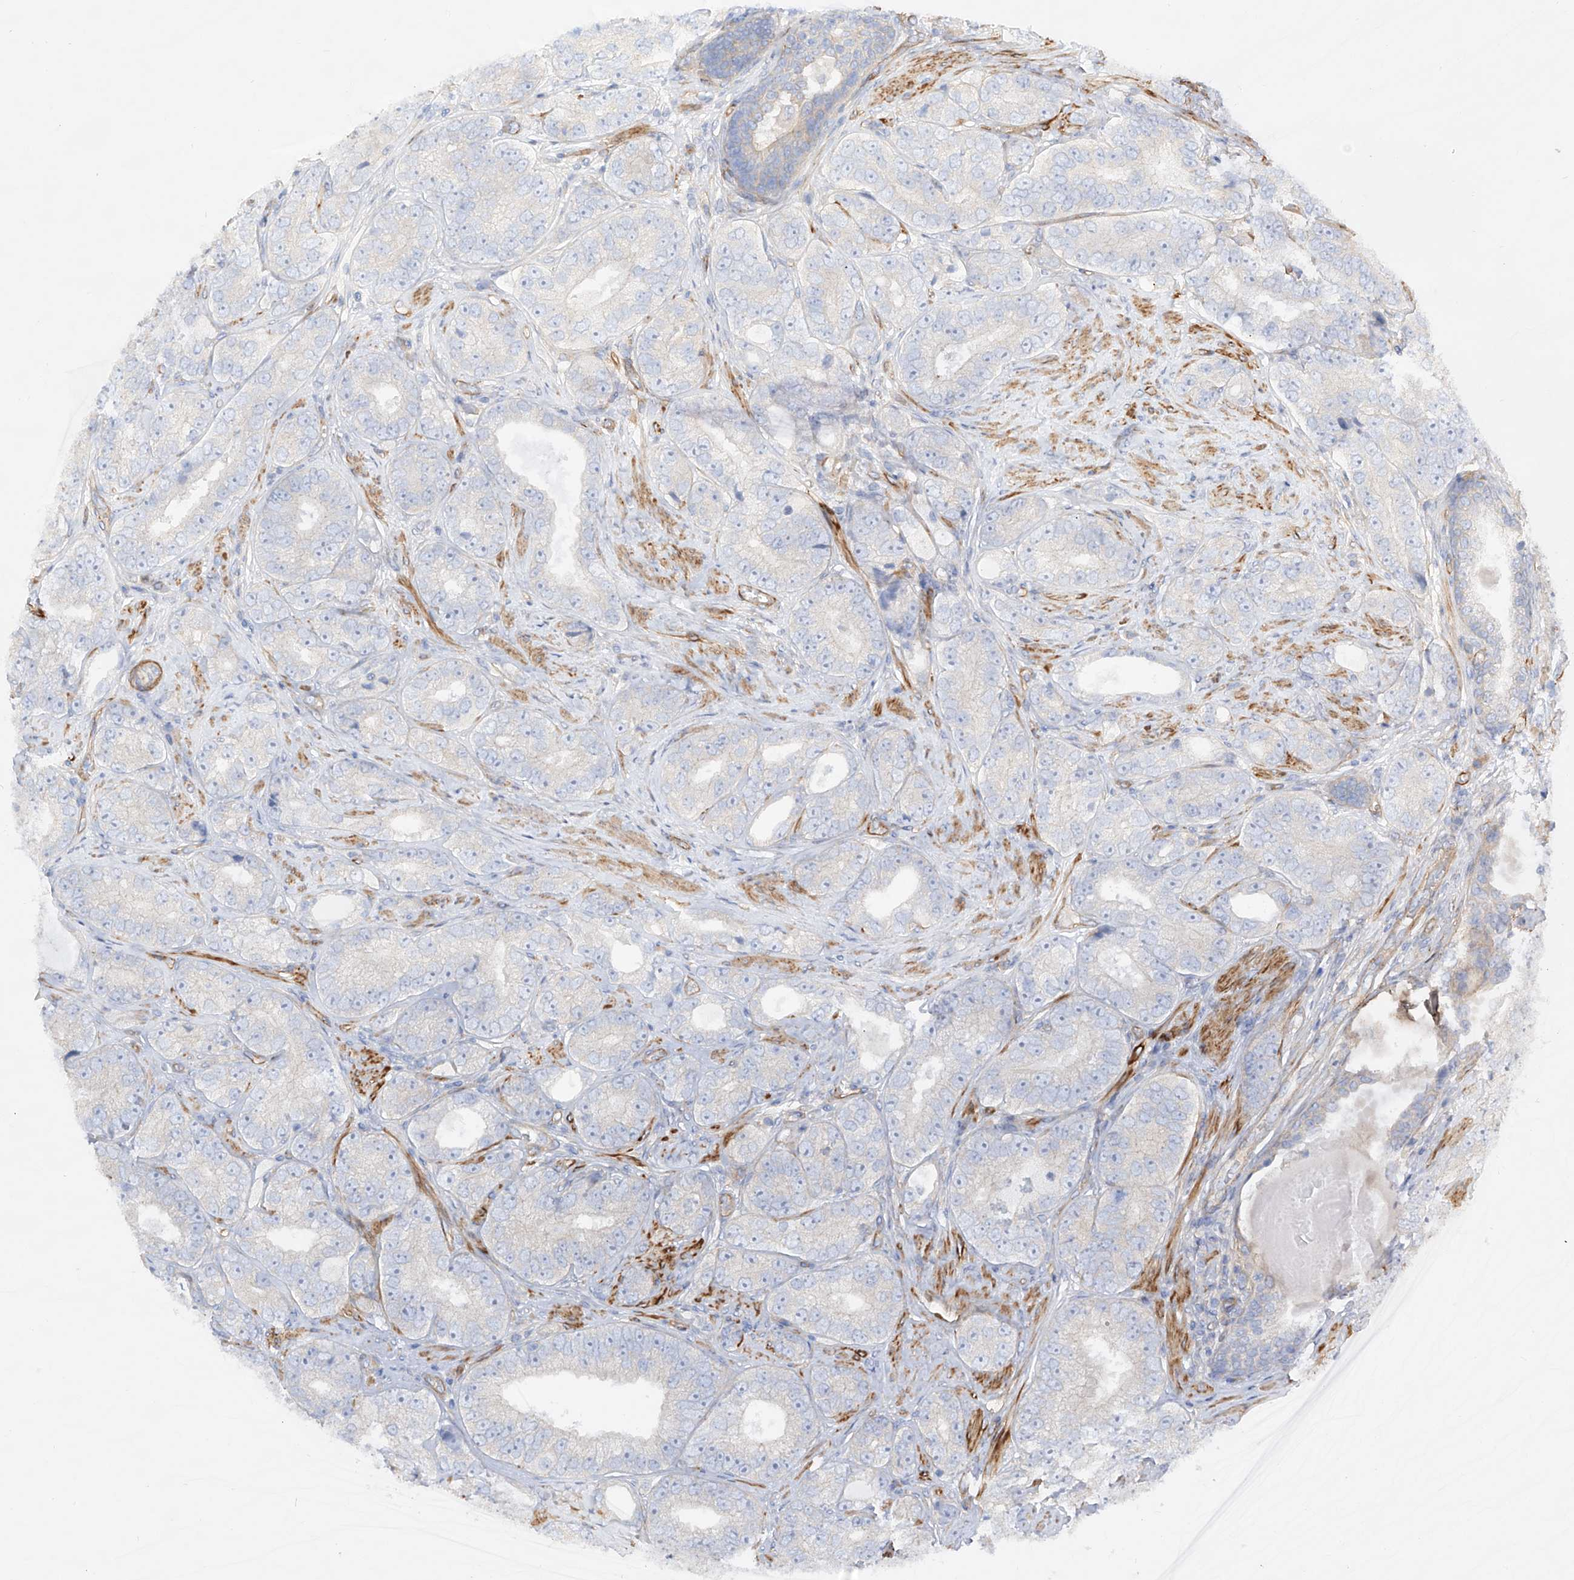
{"staining": {"intensity": "negative", "quantity": "none", "location": "none"}, "tissue": "prostate cancer", "cell_type": "Tumor cells", "image_type": "cancer", "snomed": [{"axis": "morphology", "description": "Adenocarcinoma, High grade"}, {"axis": "topography", "description": "Prostate"}], "caption": "High magnification brightfield microscopy of high-grade adenocarcinoma (prostate) stained with DAB (3,3'-diaminobenzidine) (brown) and counterstained with hematoxylin (blue): tumor cells show no significant expression.", "gene": "LCA5", "patient": {"sex": "male", "age": 56}}